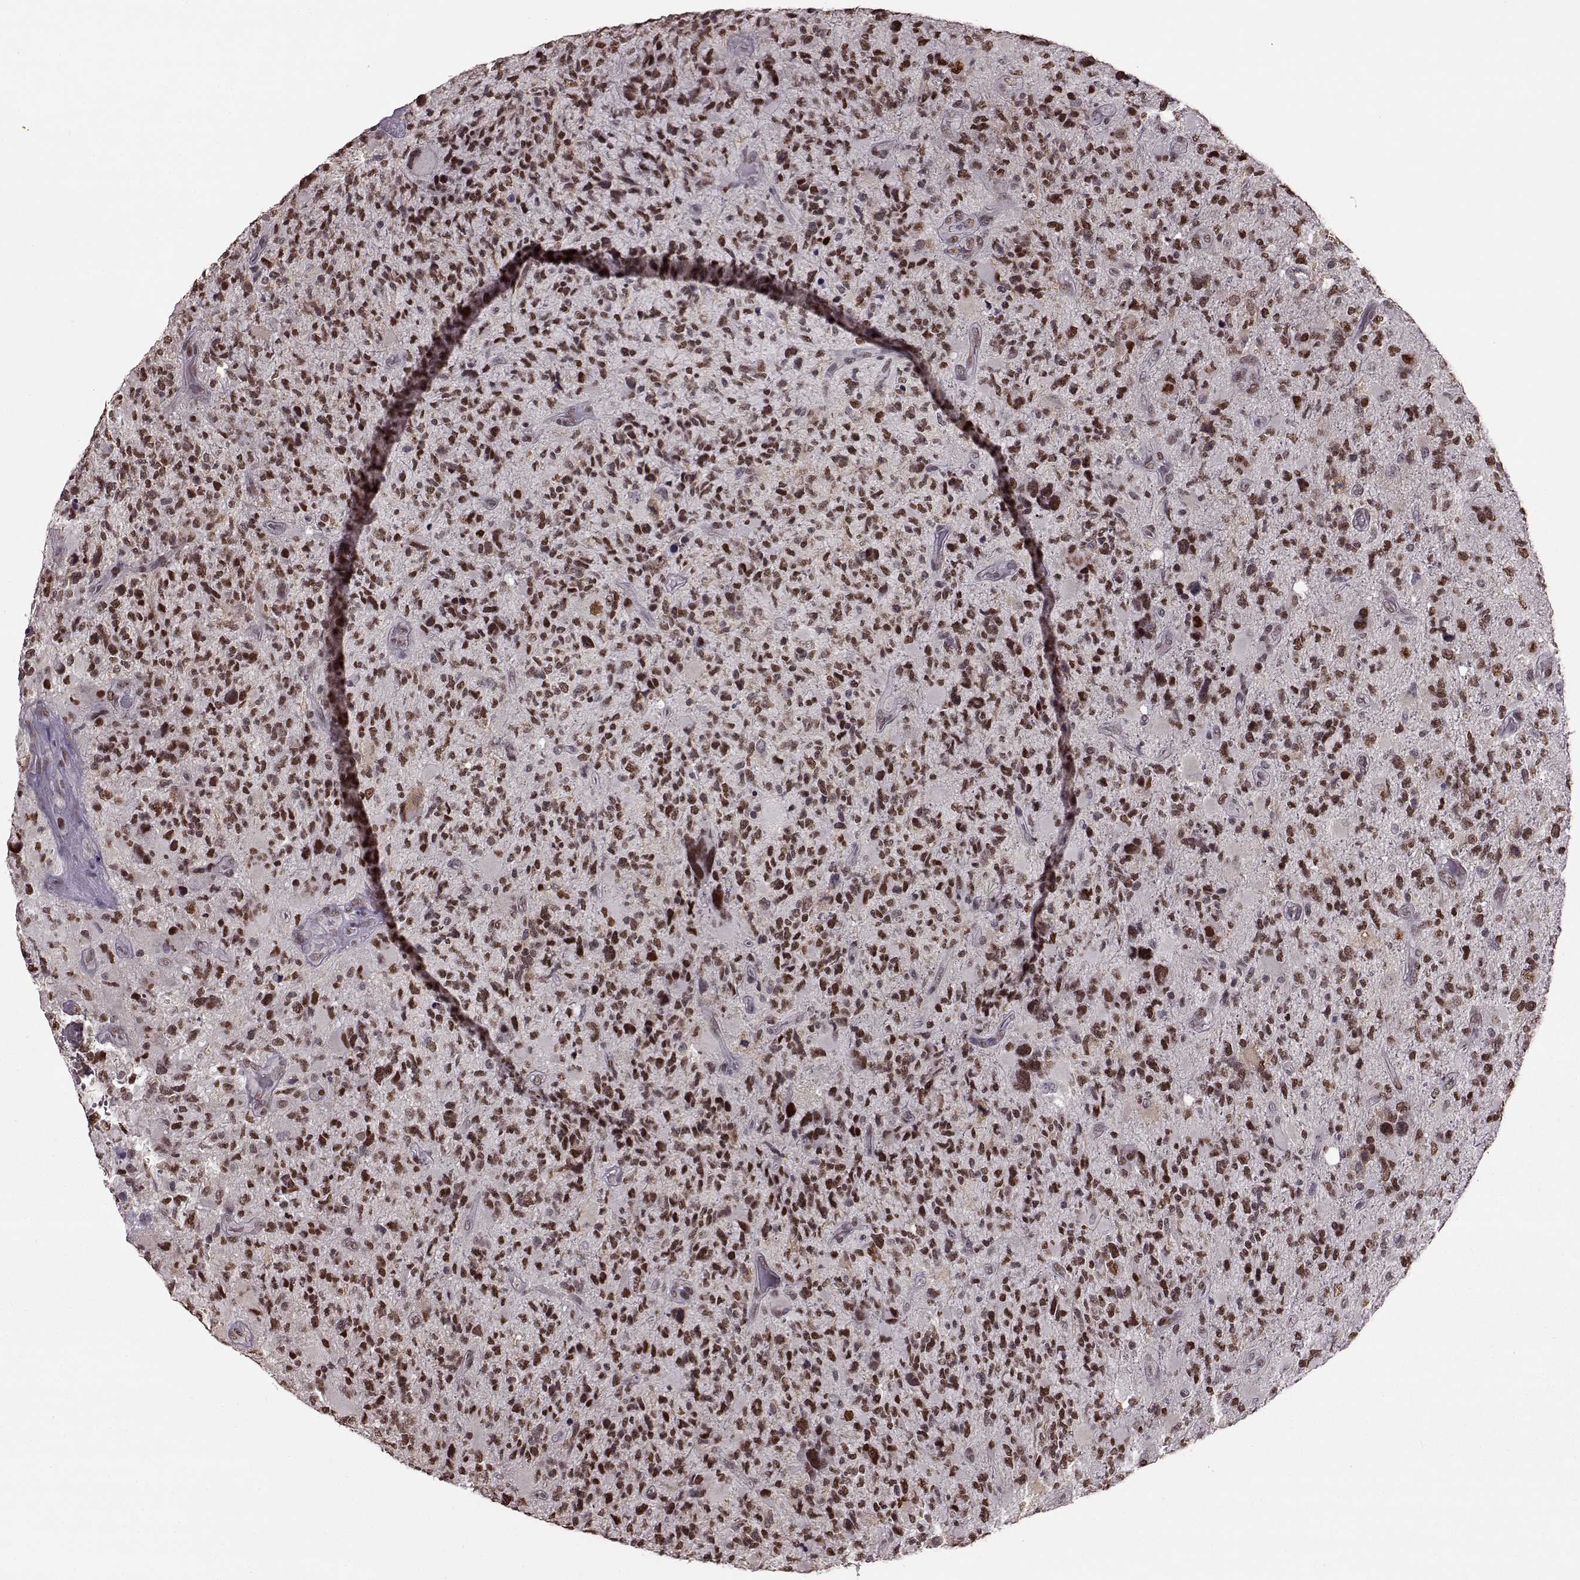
{"staining": {"intensity": "moderate", "quantity": ">75%", "location": "nuclear"}, "tissue": "glioma", "cell_type": "Tumor cells", "image_type": "cancer", "snomed": [{"axis": "morphology", "description": "Glioma, malignant, High grade"}, {"axis": "topography", "description": "Brain"}], "caption": "IHC of glioma reveals medium levels of moderate nuclear staining in about >75% of tumor cells.", "gene": "FTO", "patient": {"sex": "female", "age": 71}}